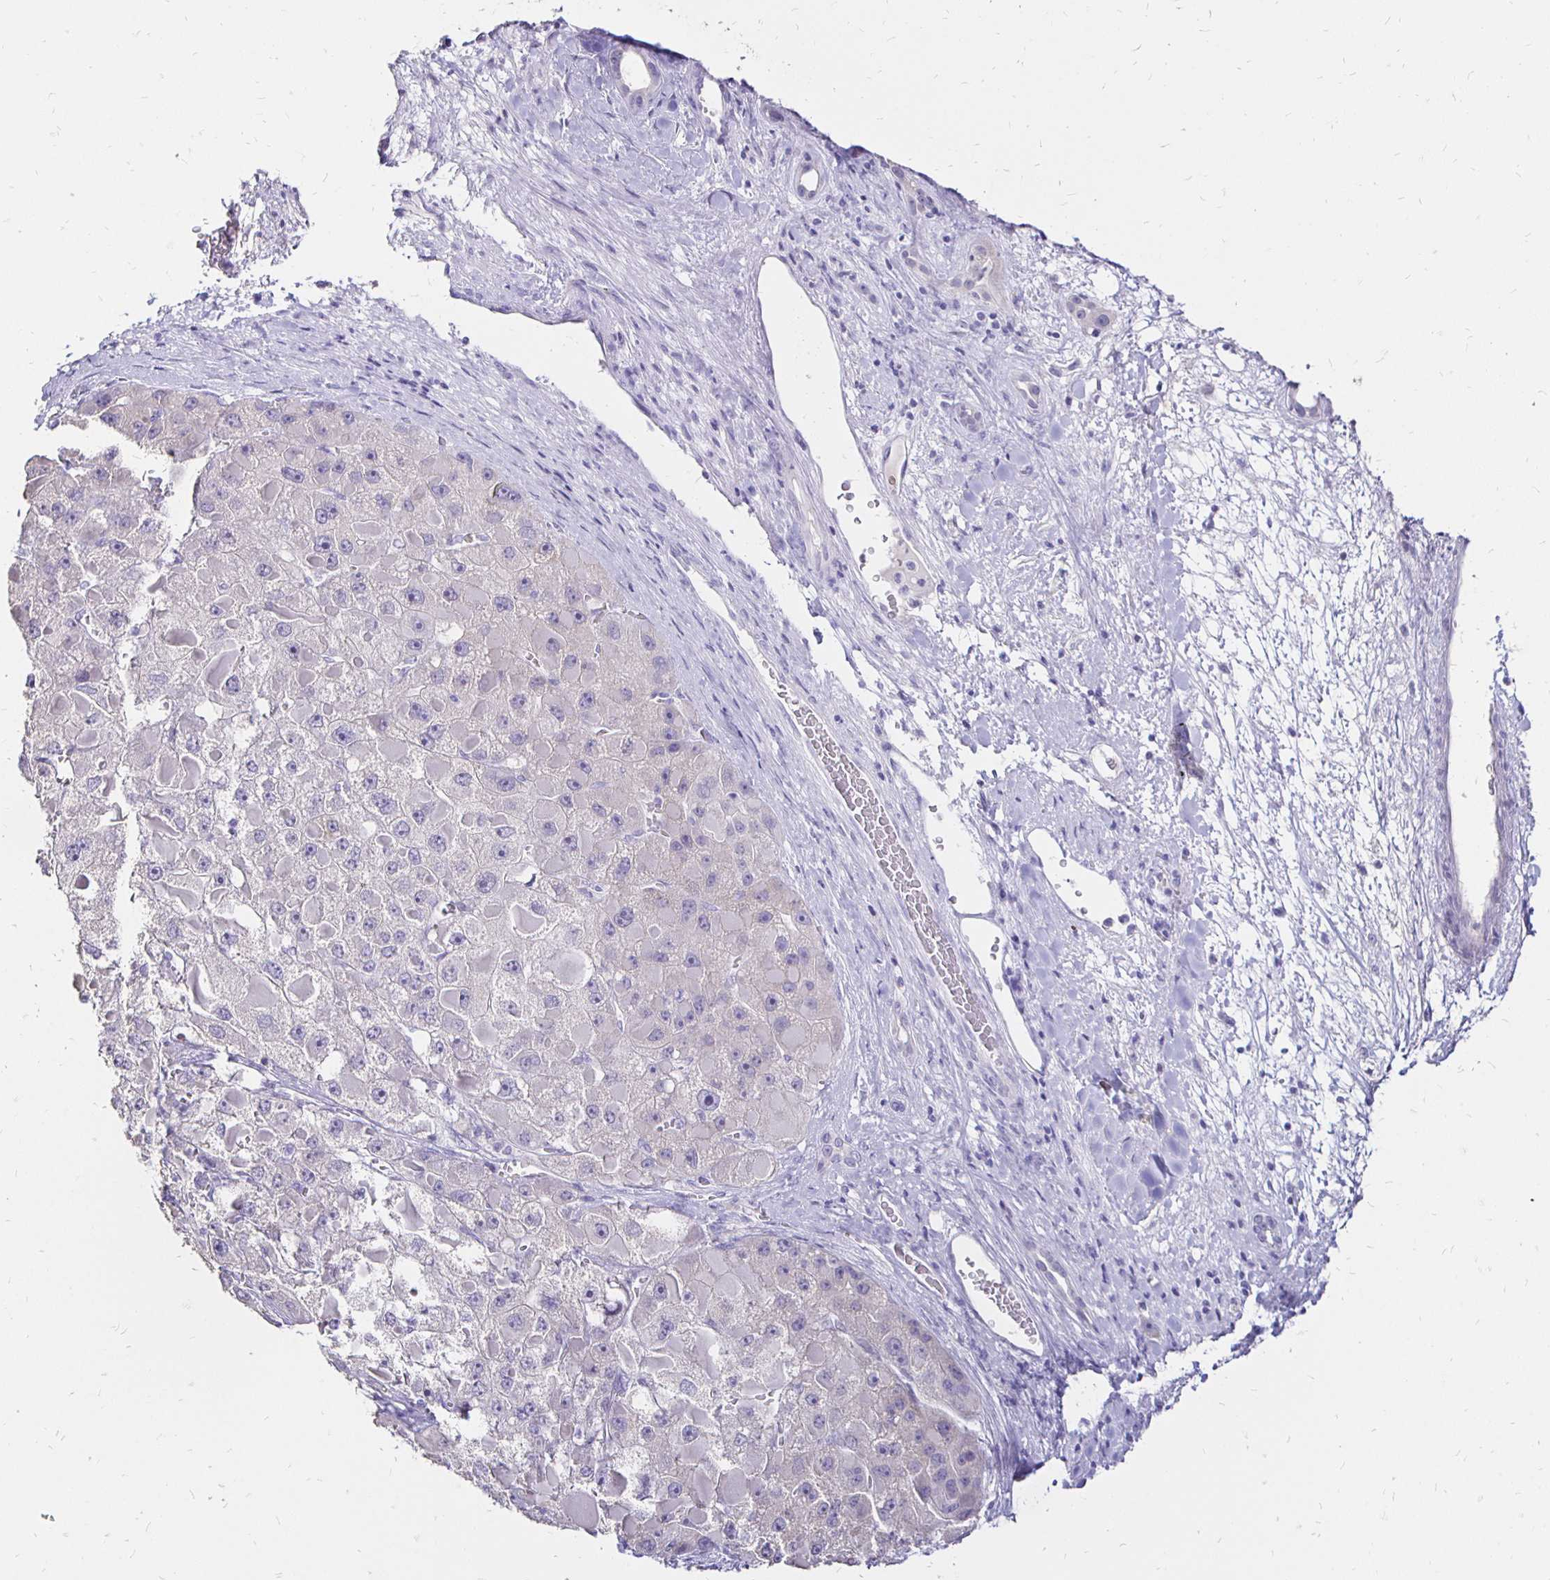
{"staining": {"intensity": "negative", "quantity": "none", "location": "none"}, "tissue": "liver cancer", "cell_type": "Tumor cells", "image_type": "cancer", "snomed": [{"axis": "morphology", "description": "Carcinoma, Hepatocellular, NOS"}, {"axis": "topography", "description": "Liver"}], "caption": "Hepatocellular carcinoma (liver) was stained to show a protein in brown. There is no significant positivity in tumor cells. The staining was performed using DAB to visualize the protein expression in brown, while the nuclei were stained in blue with hematoxylin (Magnification: 20x).", "gene": "IRGC", "patient": {"sex": "female", "age": 73}}